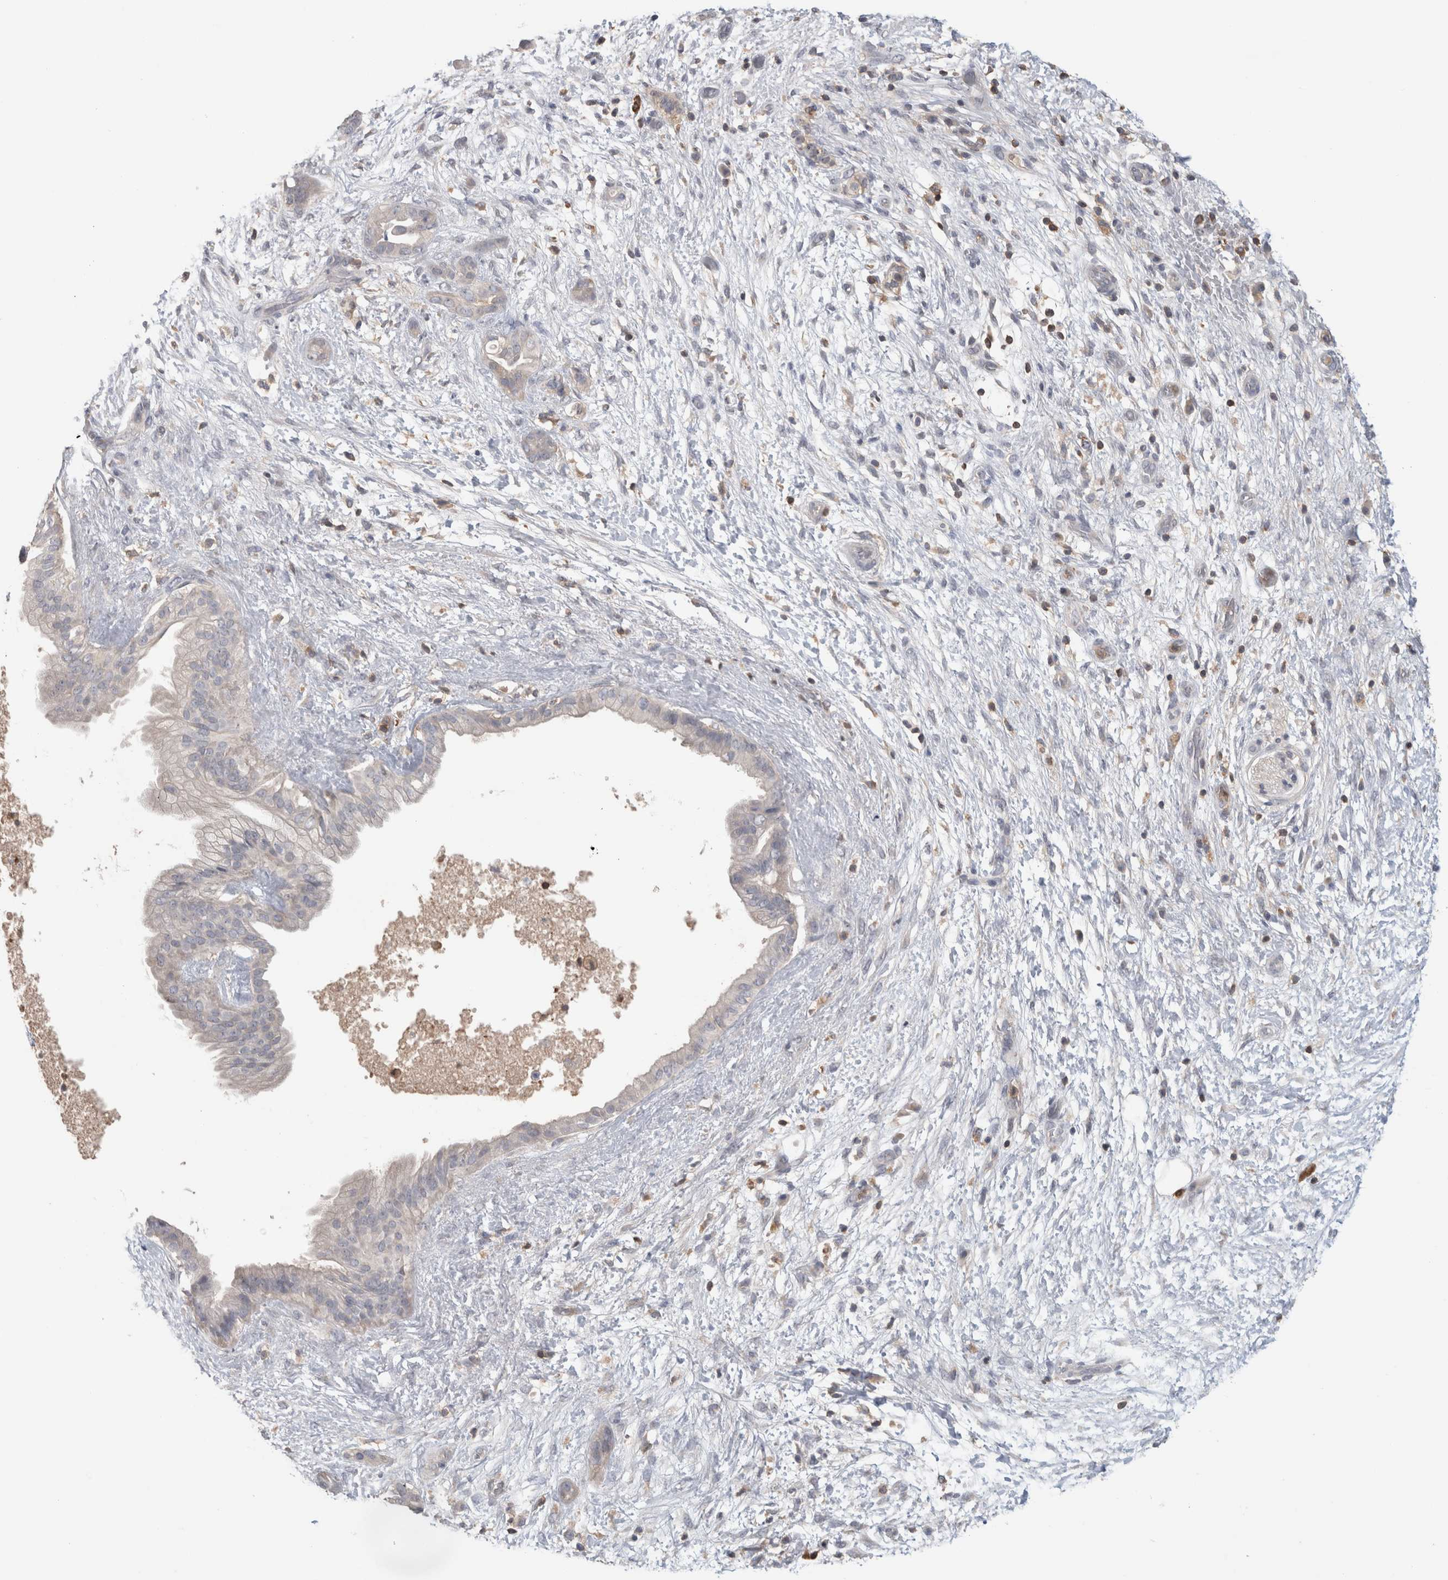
{"staining": {"intensity": "negative", "quantity": "none", "location": "none"}, "tissue": "pancreatic cancer", "cell_type": "Tumor cells", "image_type": "cancer", "snomed": [{"axis": "morphology", "description": "Adenocarcinoma, NOS"}, {"axis": "topography", "description": "Pancreas"}], "caption": "This histopathology image is of adenocarcinoma (pancreatic) stained with immunohistochemistry (IHC) to label a protein in brown with the nuclei are counter-stained blue. There is no staining in tumor cells. (DAB (3,3'-diaminobenzidine) IHC, high magnification).", "gene": "GFRA2", "patient": {"sex": "female", "age": 78}}